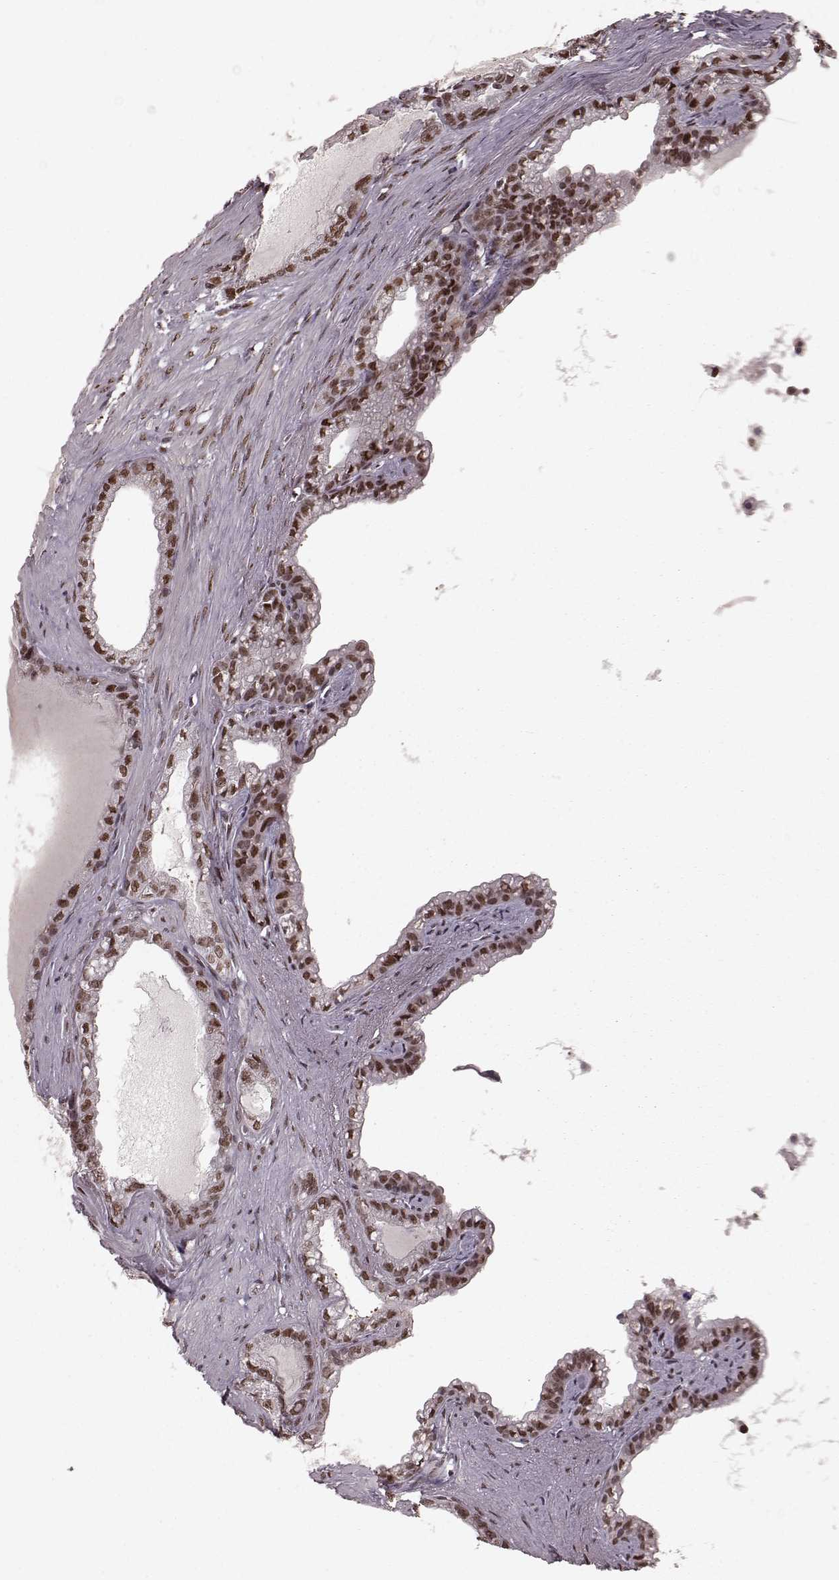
{"staining": {"intensity": "moderate", "quantity": ">75%", "location": "nuclear"}, "tissue": "seminal vesicle", "cell_type": "Glandular cells", "image_type": "normal", "snomed": [{"axis": "morphology", "description": "Normal tissue, NOS"}, {"axis": "morphology", "description": "Urothelial carcinoma, NOS"}, {"axis": "topography", "description": "Urinary bladder"}, {"axis": "topography", "description": "Seminal veicle"}], "caption": "Immunohistochemical staining of benign seminal vesicle demonstrates medium levels of moderate nuclear positivity in about >75% of glandular cells.", "gene": "NR2C1", "patient": {"sex": "male", "age": 76}}